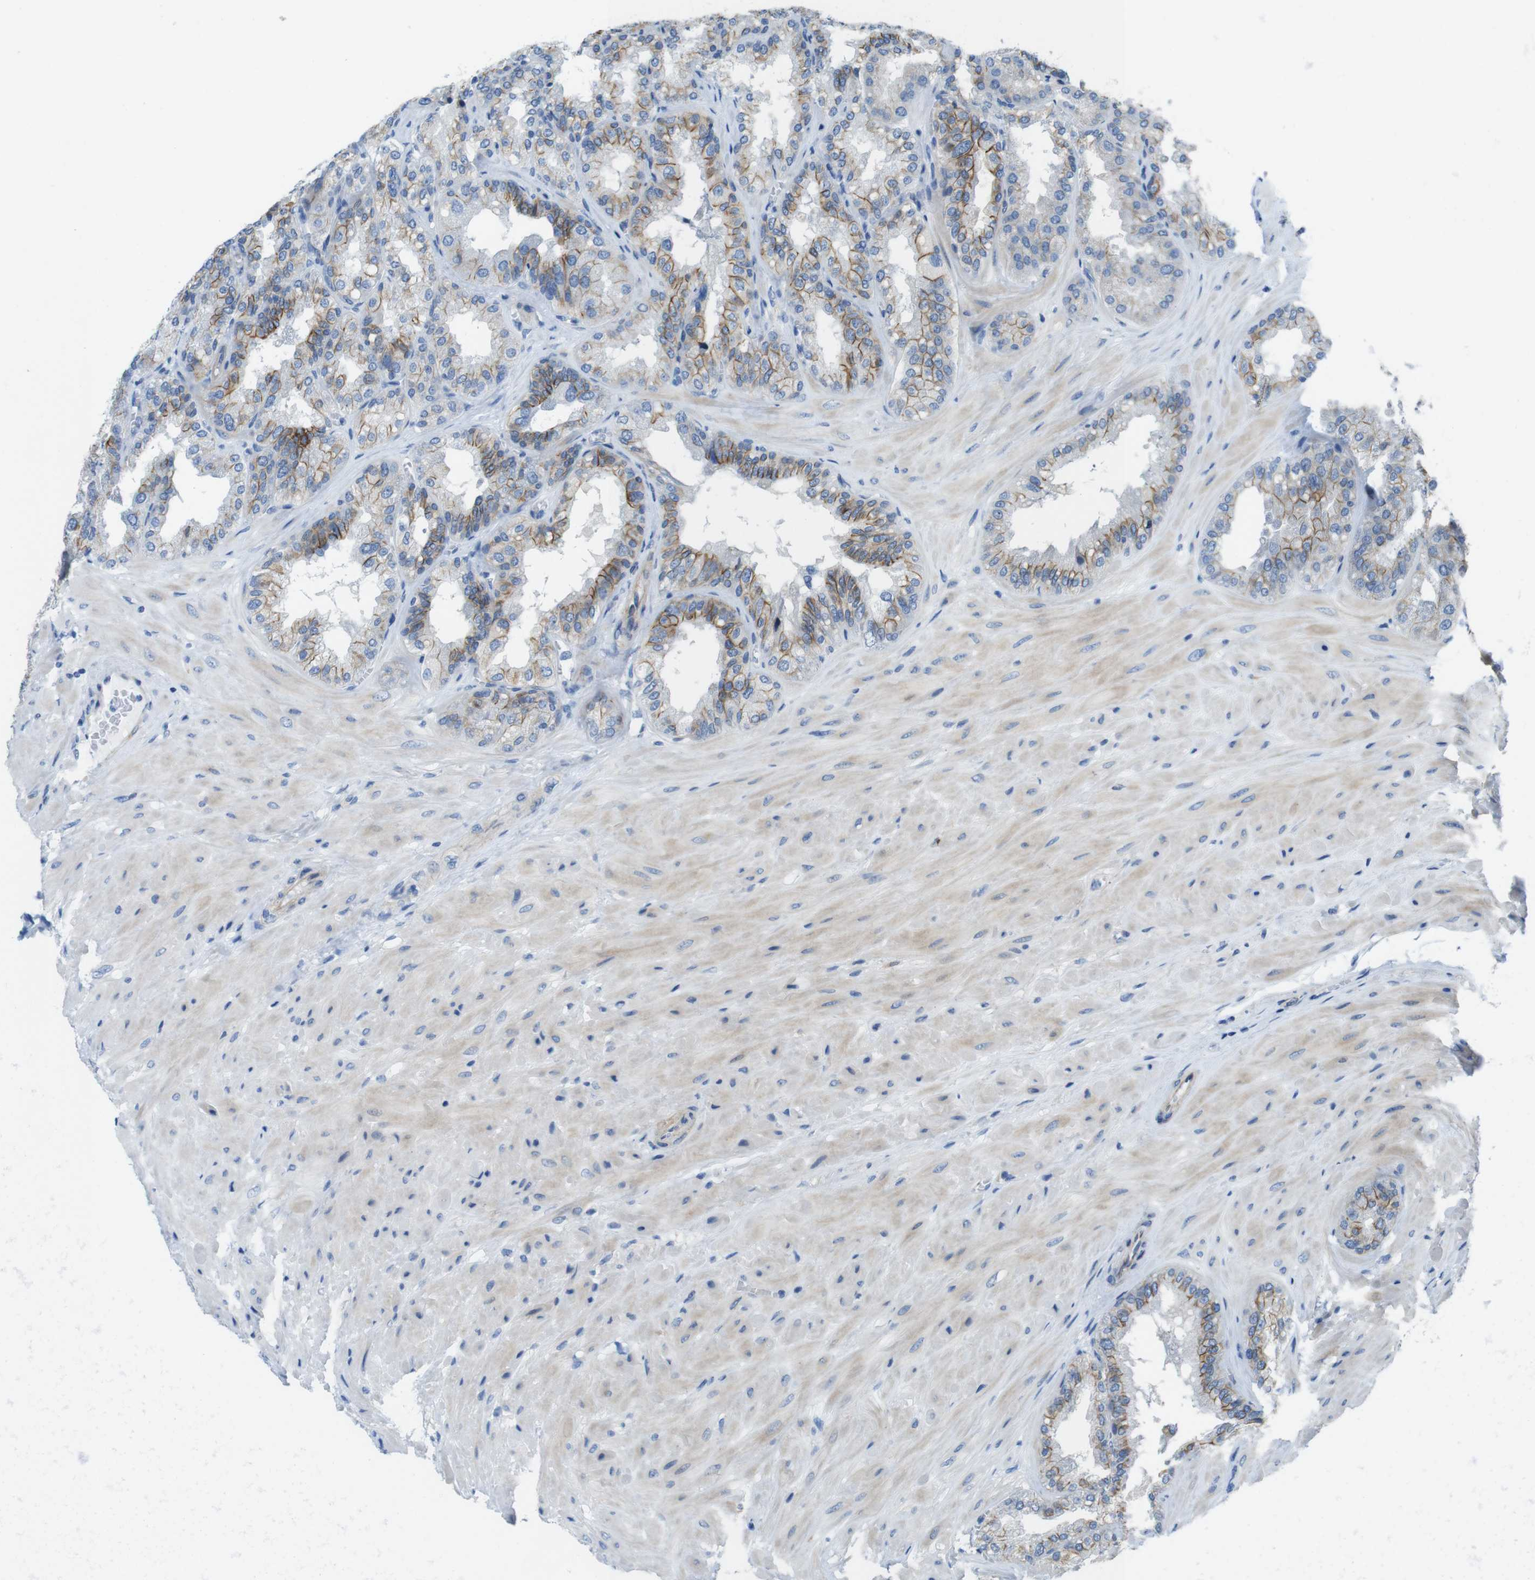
{"staining": {"intensity": "moderate", "quantity": "25%-75%", "location": "cytoplasmic/membranous"}, "tissue": "seminal vesicle", "cell_type": "Glandular cells", "image_type": "normal", "snomed": [{"axis": "morphology", "description": "Normal tissue, NOS"}, {"axis": "topography", "description": "Prostate"}, {"axis": "topography", "description": "Seminal veicle"}], "caption": "DAB (3,3'-diaminobenzidine) immunohistochemical staining of normal seminal vesicle shows moderate cytoplasmic/membranous protein expression in about 25%-75% of glandular cells.", "gene": "CLMN", "patient": {"sex": "male", "age": 51}}